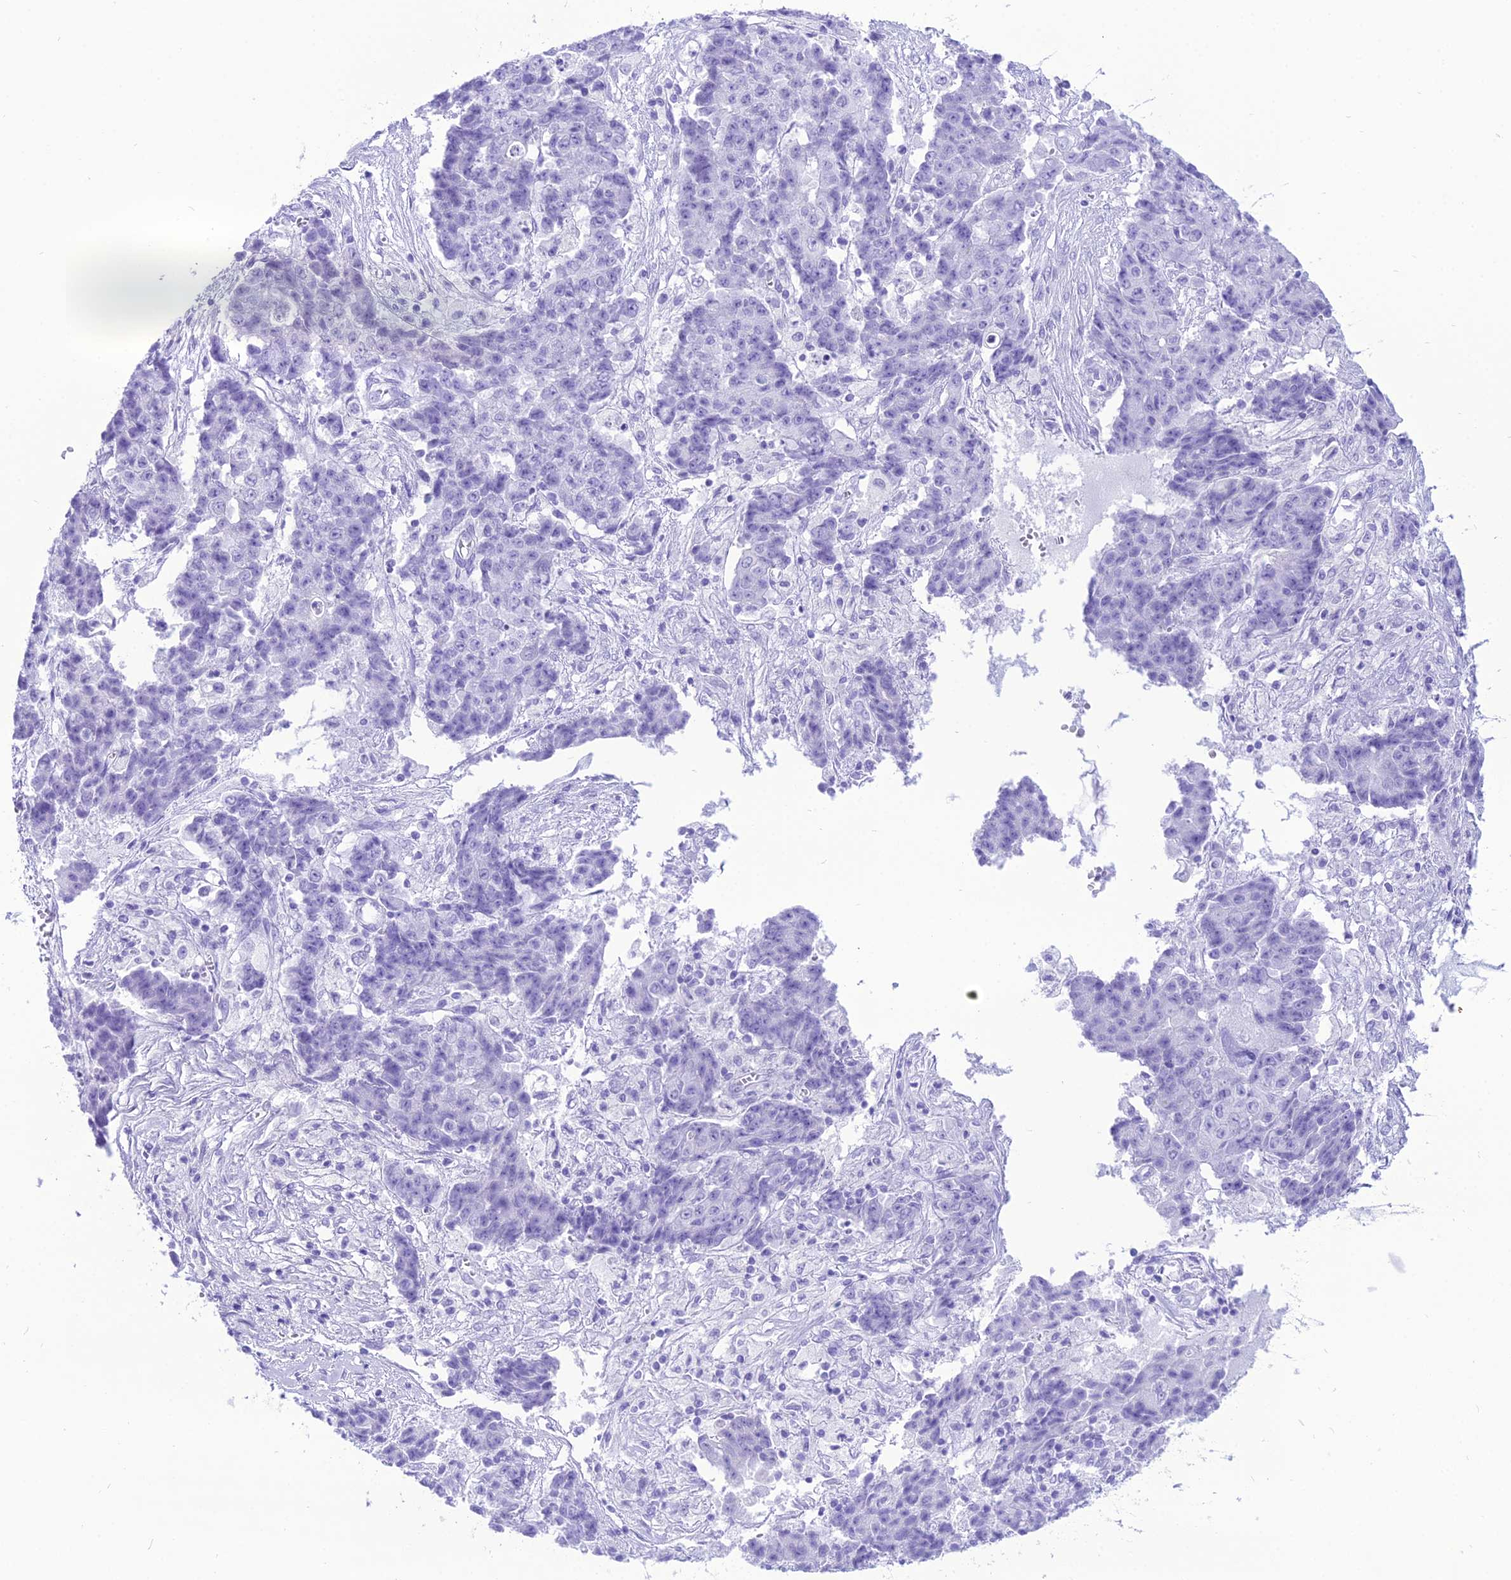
{"staining": {"intensity": "negative", "quantity": "none", "location": "none"}, "tissue": "ovarian cancer", "cell_type": "Tumor cells", "image_type": "cancer", "snomed": [{"axis": "morphology", "description": "Carcinoma, endometroid"}, {"axis": "topography", "description": "Ovary"}], "caption": "Ovarian cancer (endometroid carcinoma) was stained to show a protein in brown. There is no significant expression in tumor cells.", "gene": "PNMA5", "patient": {"sex": "female", "age": 42}}